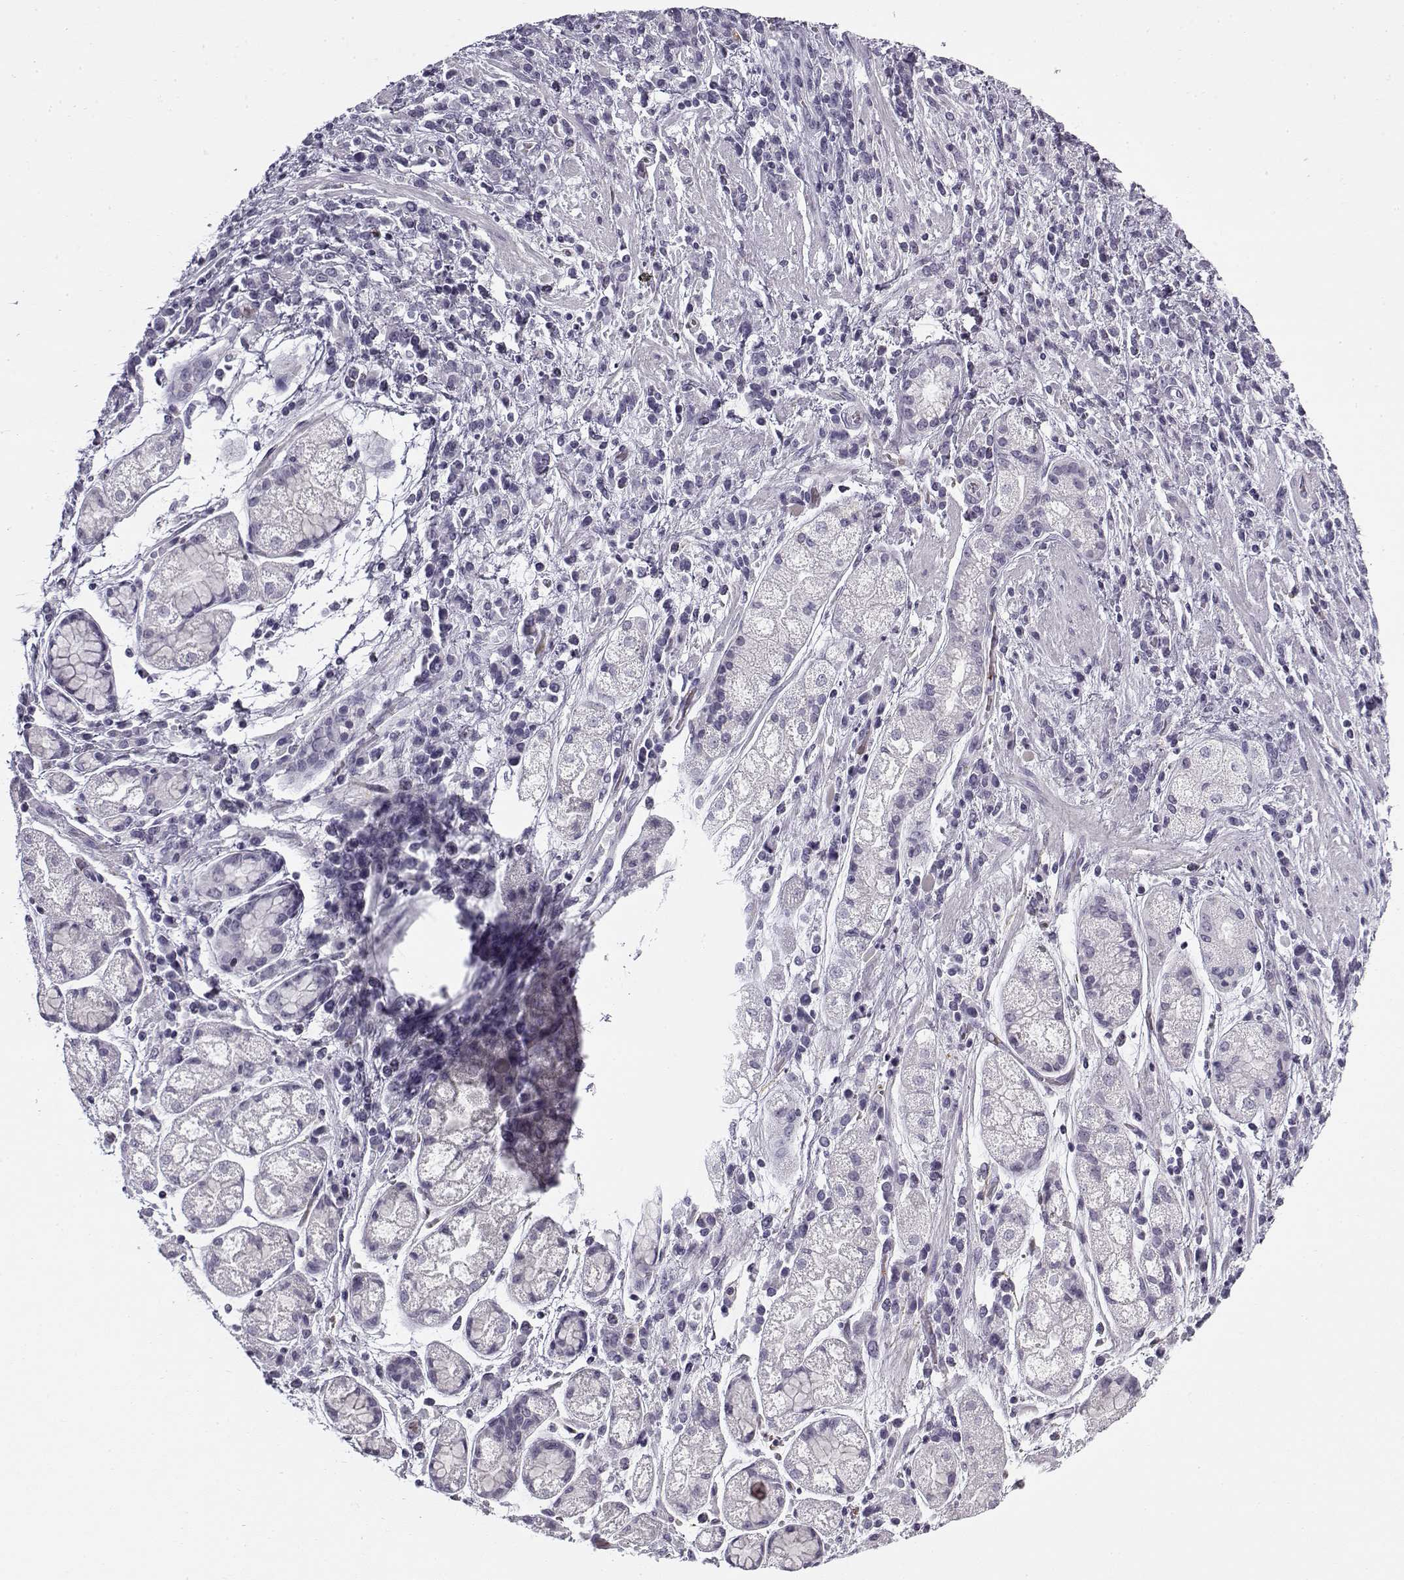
{"staining": {"intensity": "negative", "quantity": "none", "location": "none"}, "tissue": "stomach cancer", "cell_type": "Tumor cells", "image_type": "cancer", "snomed": [{"axis": "morphology", "description": "Adenocarcinoma, NOS"}, {"axis": "topography", "description": "Stomach"}], "caption": "The photomicrograph demonstrates no staining of tumor cells in adenocarcinoma (stomach).", "gene": "SNCA", "patient": {"sex": "female", "age": 57}}